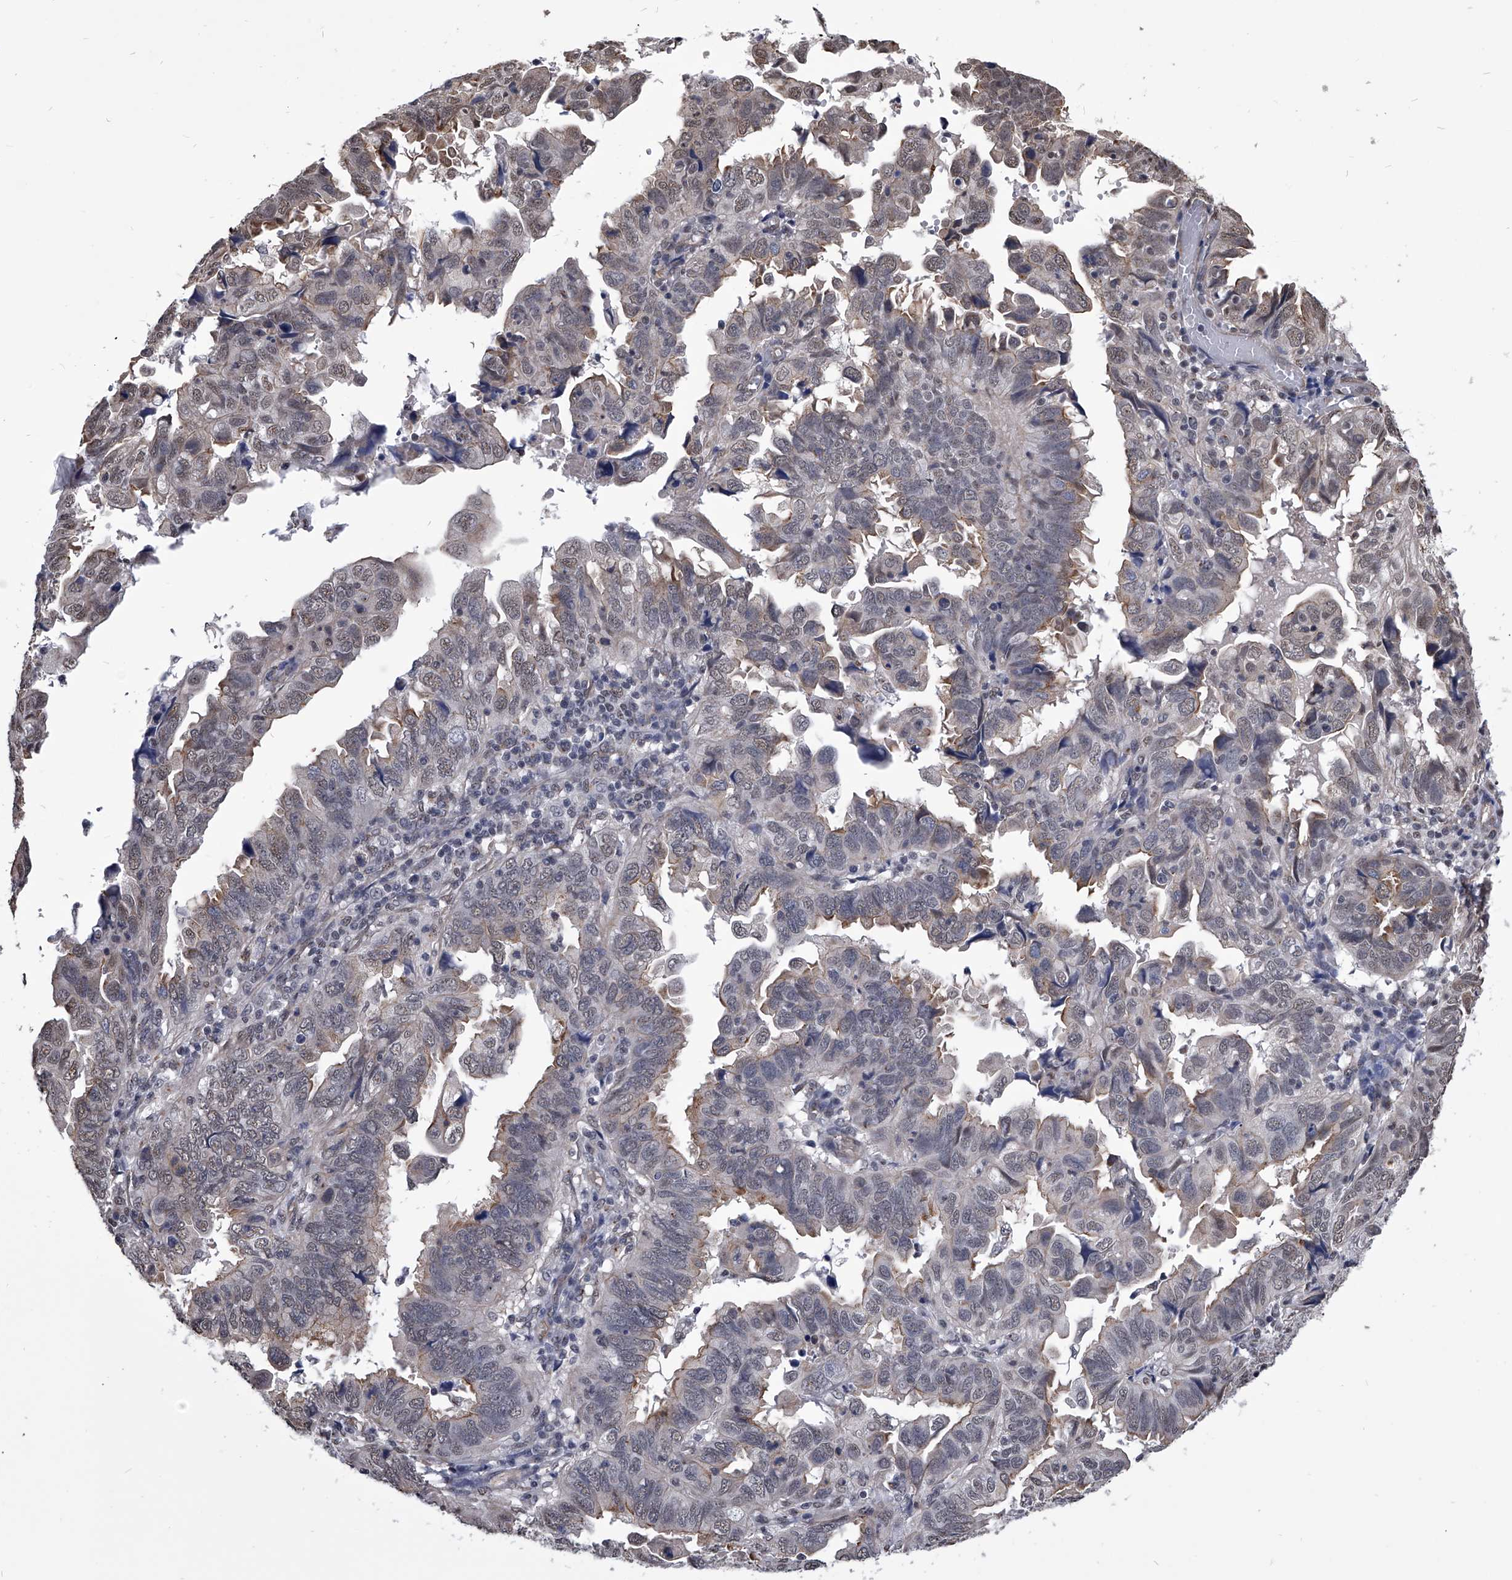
{"staining": {"intensity": "weak", "quantity": "<25%", "location": "cytoplasmic/membranous"}, "tissue": "endometrial cancer", "cell_type": "Tumor cells", "image_type": "cancer", "snomed": [{"axis": "morphology", "description": "Adenocarcinoma, NOS"}, {"axis": "topography", "description": "Uterus"}], "caption": "The image demonstrates no significant expression in tumor cells of endometrial cancer.", "gene": "ZNF76", "patient": {"sex": "female", "age": 77}}